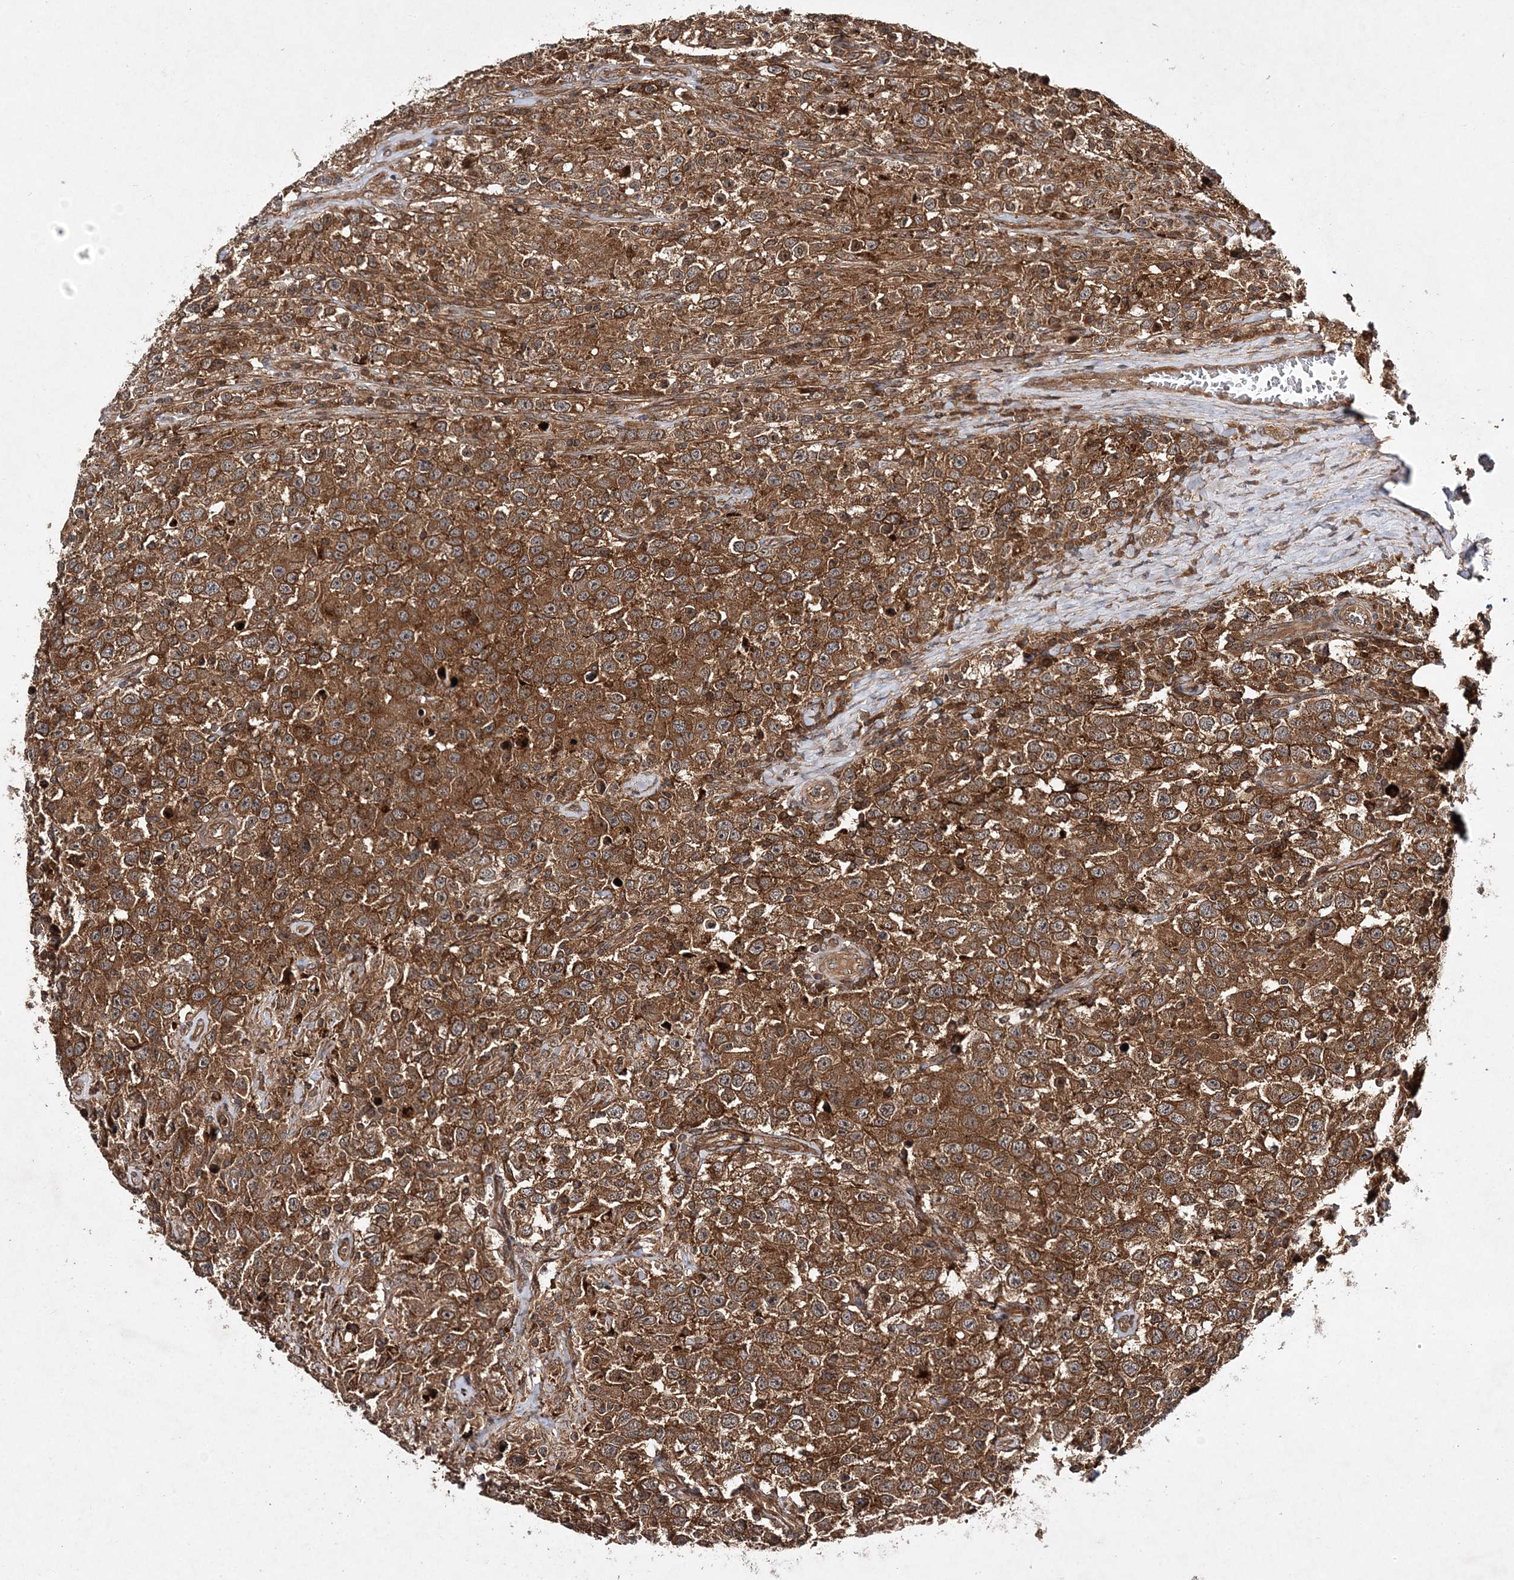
{"staining": {"intensity": "strong", "quantity": ">75%", "location": "cytoplasmic/membranous"}, "tissue": "testis cancer", "cell_type": "Tumor cells", "image_type": "cancer", "snomed": [{"axis": "morphology", "description": "Seminoma, NOS"}, {"axis": "topography", "description": "Testis"}], "caption": "Protein expression analysis of testis seminoma shows strong cytoplasmic/membranous positivity in approximately >75% of tumor cells.", "gene": "TMEM9B", "patient": {"sex": "male", "age": 41}}